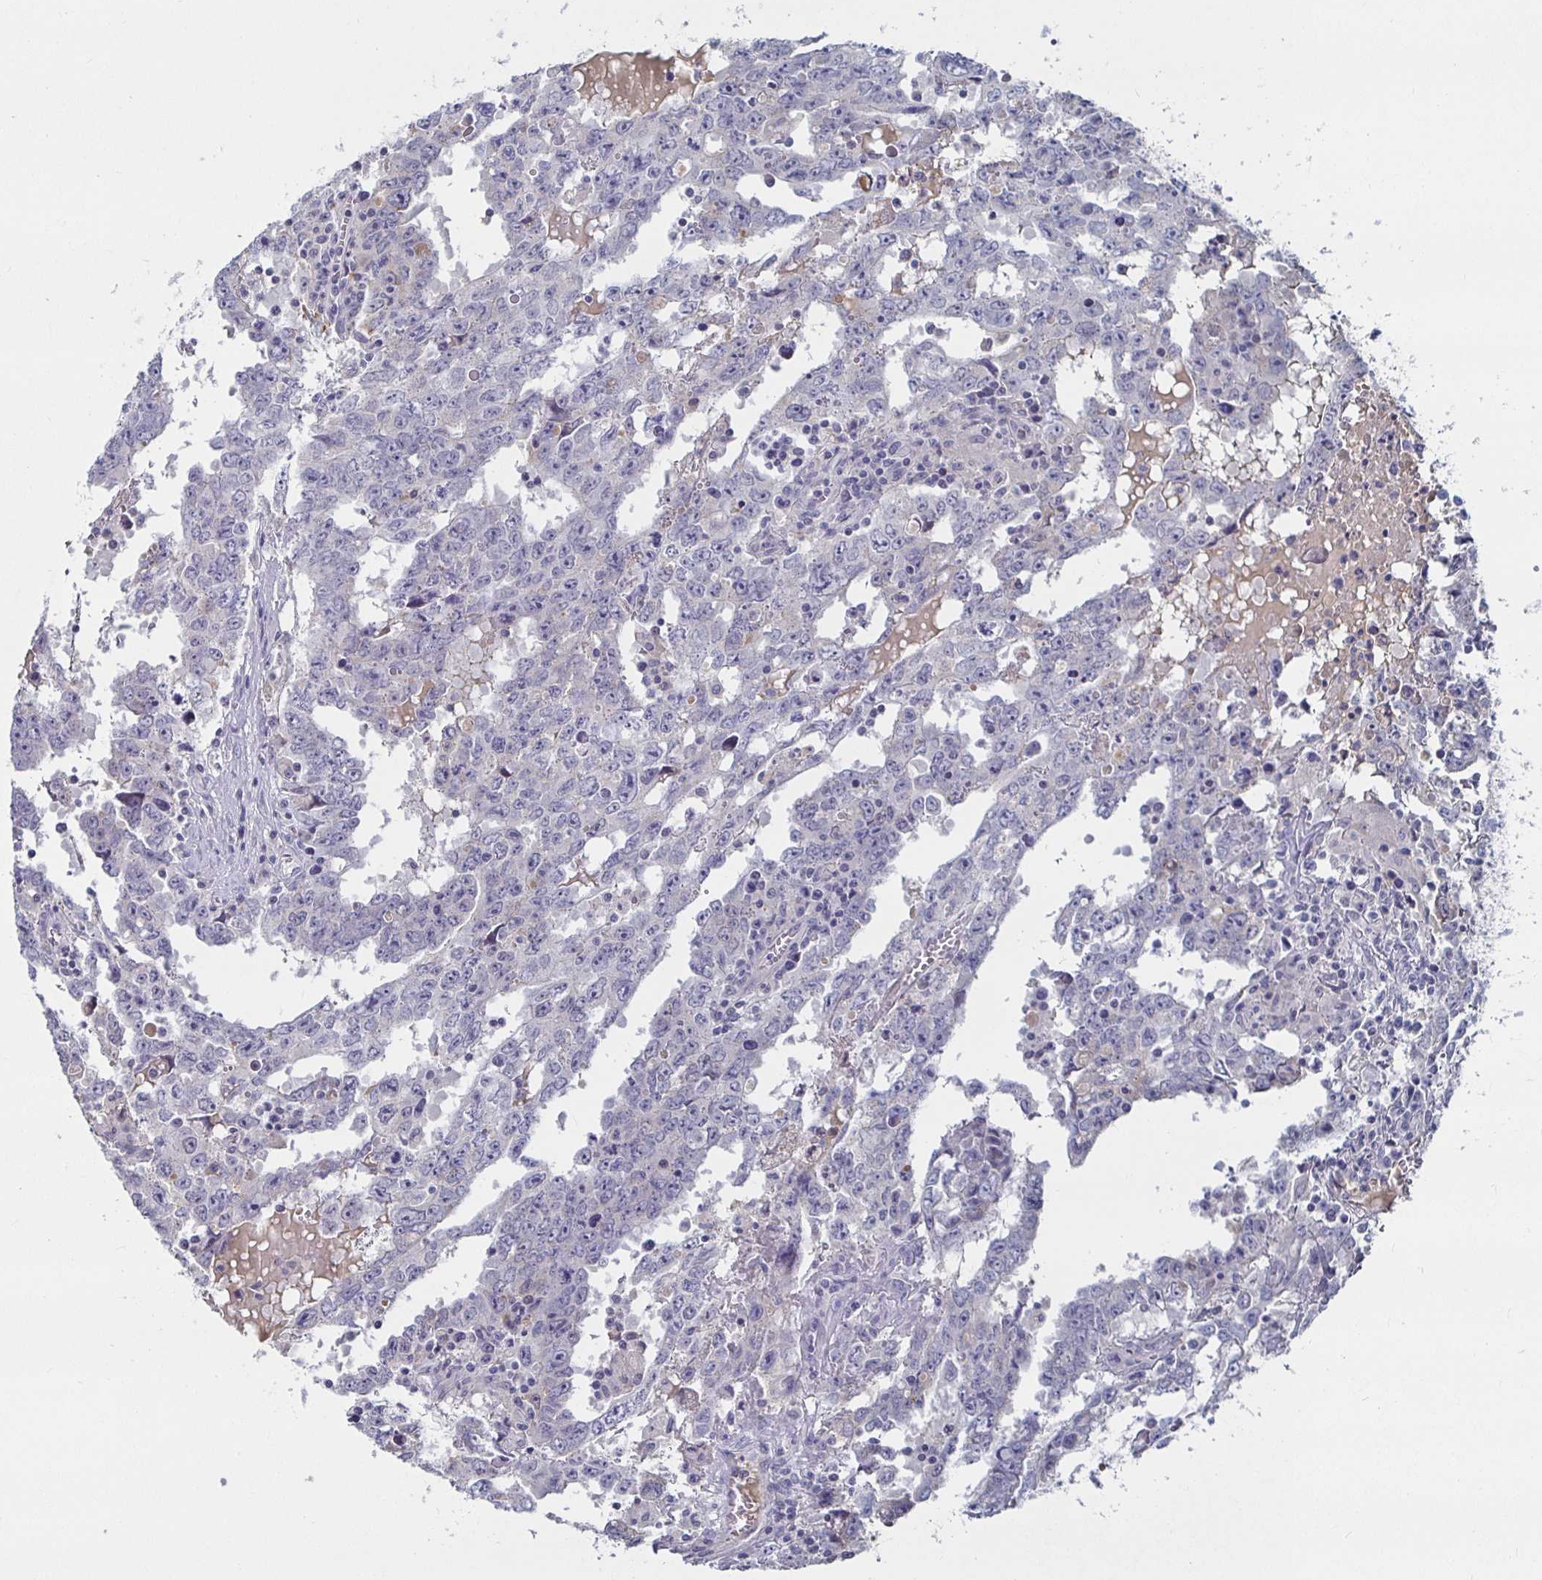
{"staining": {"intensity": "negative", "quantity": "none", "location": "none"}, "tissue": "testis cancer", "cell_type": "Tumor cells", "image_type": "cancer", "snomed": [{"axis": "morphology", "description": "Carcinoma, Embryonal, NOS"}, {"axis": "topography", "description": "Testis"}], "caption": "Protein analysis of testis cancer (embryonal carcinoma) reveals no significant positivity in tumor cells.", "gene": "RNF144B", "patient": {"sex": "male", "age": 22}}